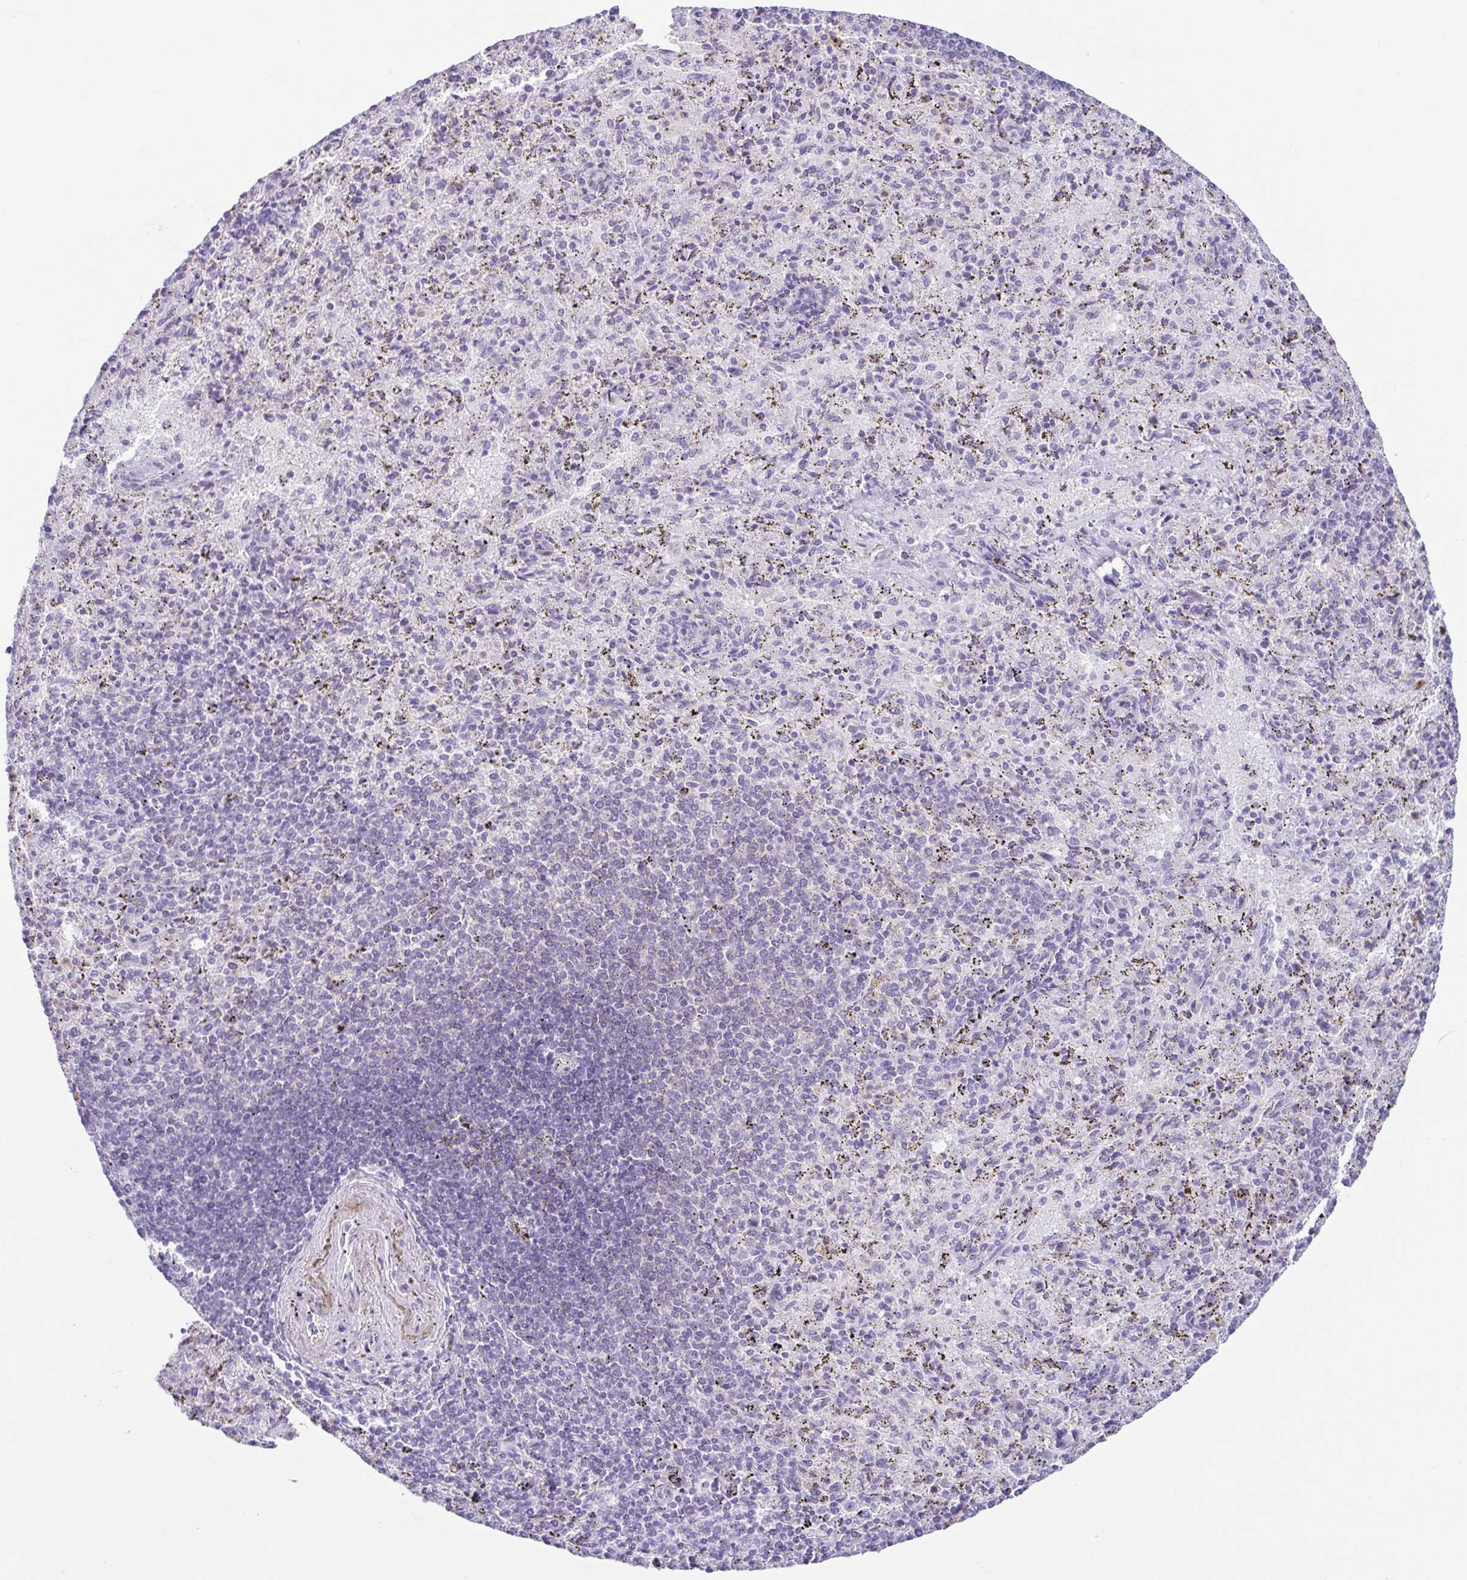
{"staining": {"intensity": "negative", "quantity": "none", "location": "none"}, "tissue": "spleen", "cell_type": "Cells in red pulp", "image_type": "normal", "snomed": [{"axis": "morphology", "description": "Normal tissue, NOS"}, {"axis": "topography", "description": "Spleen"}], "caption": "IHC of benign human spleen demonstrates no expression in cells in red pulp.", "gene": "AZU1", "patient": {"sex": "male", "age": 57}}